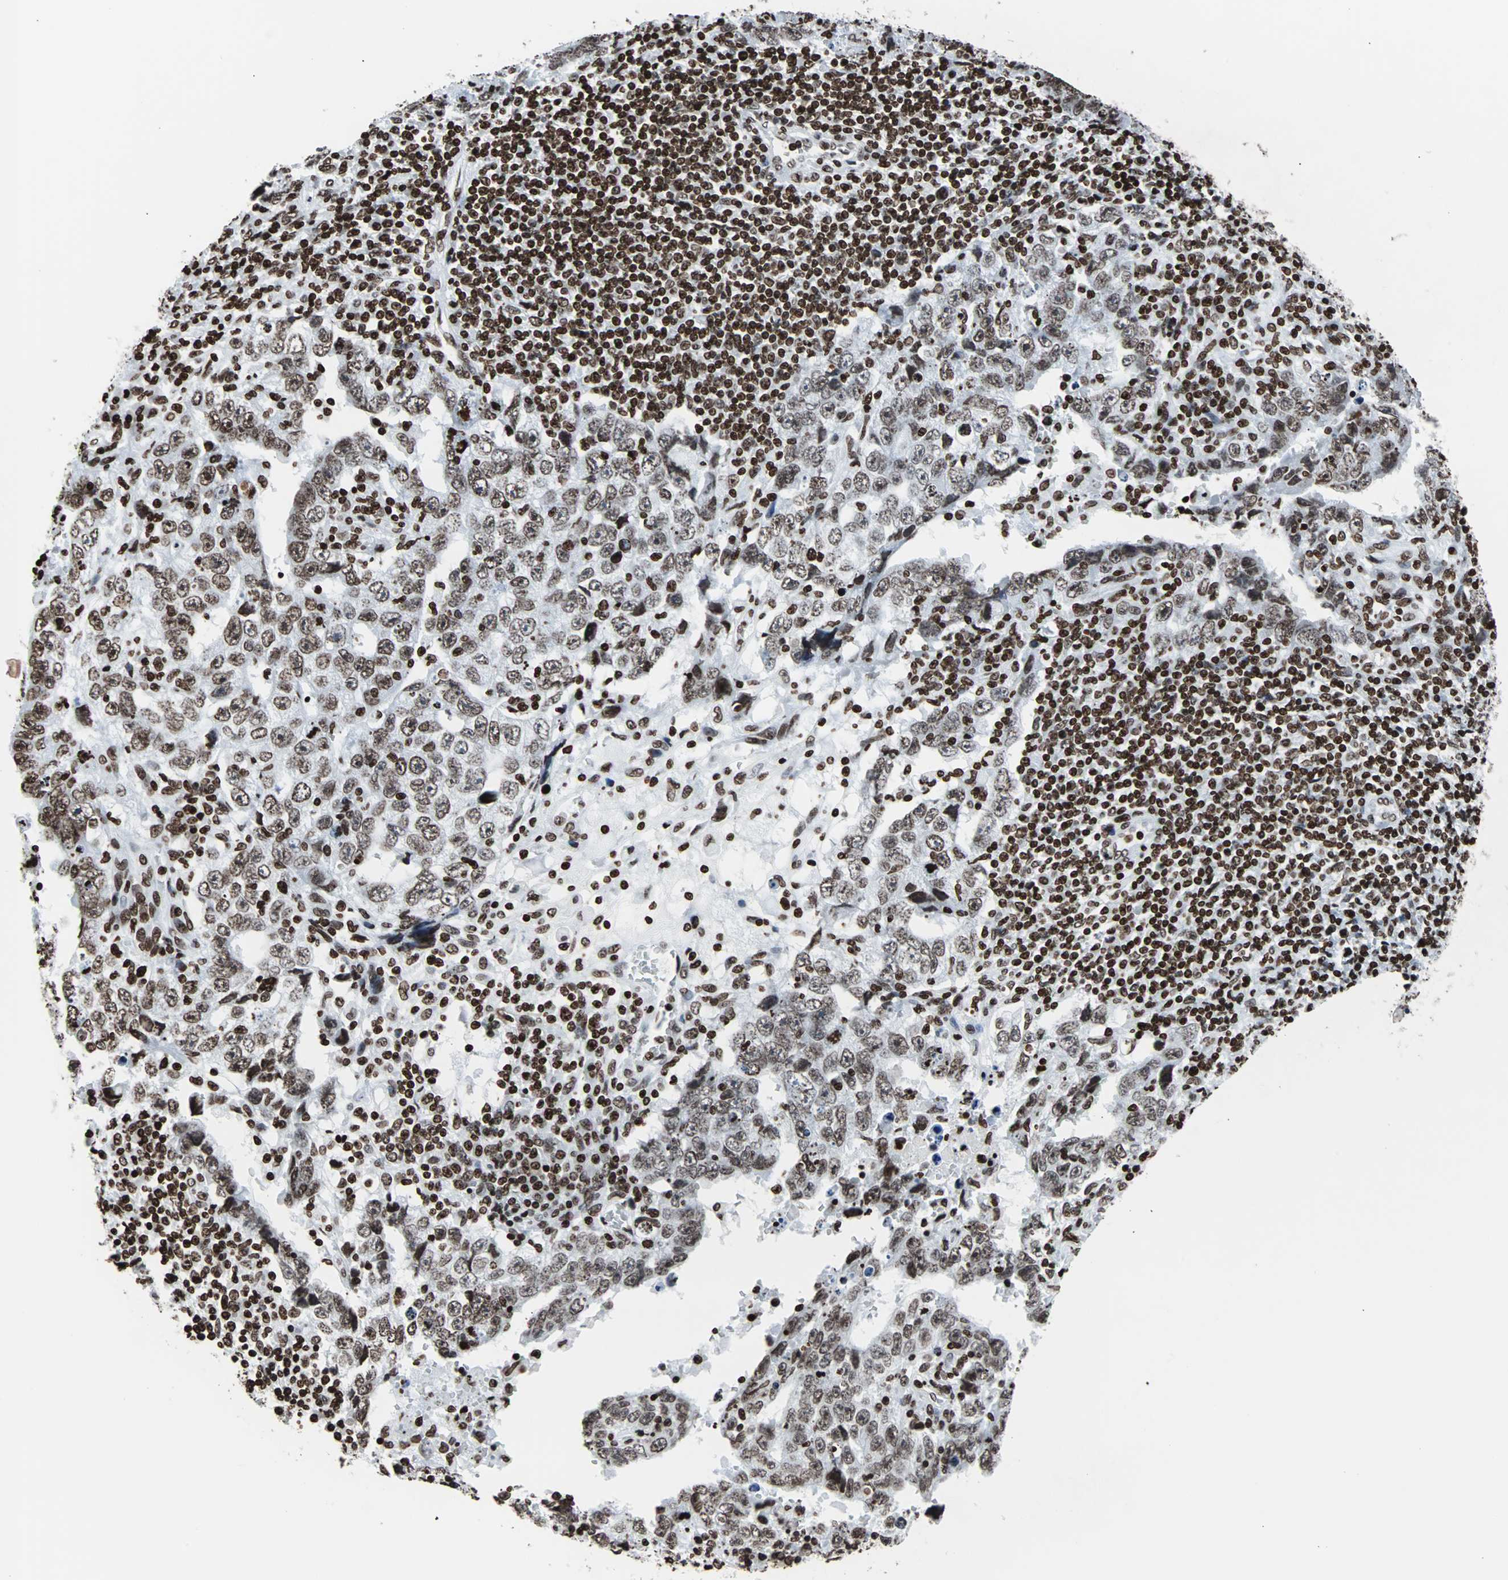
{"staining": {"intensity": "moderate", "quantity": ">75%", "location": "nuclear"}, "tissue": "testis cancer", "cell_type": "Tumor cells", "image_type": "cancer", "snomed": [{"axis": "morphology", "description": "Carcinoma, Embryonal, NOS"}, {"axis": "topography", "description": "Testis"}], "caption": "The photomicrograph shows staining of testis cancer (embryonal carcinoma), revealing moderate nuclear protein staining (brown color) within tumor cells.", "gene": "H2BC18", "patient": {"sex": "male", "age": 26}}